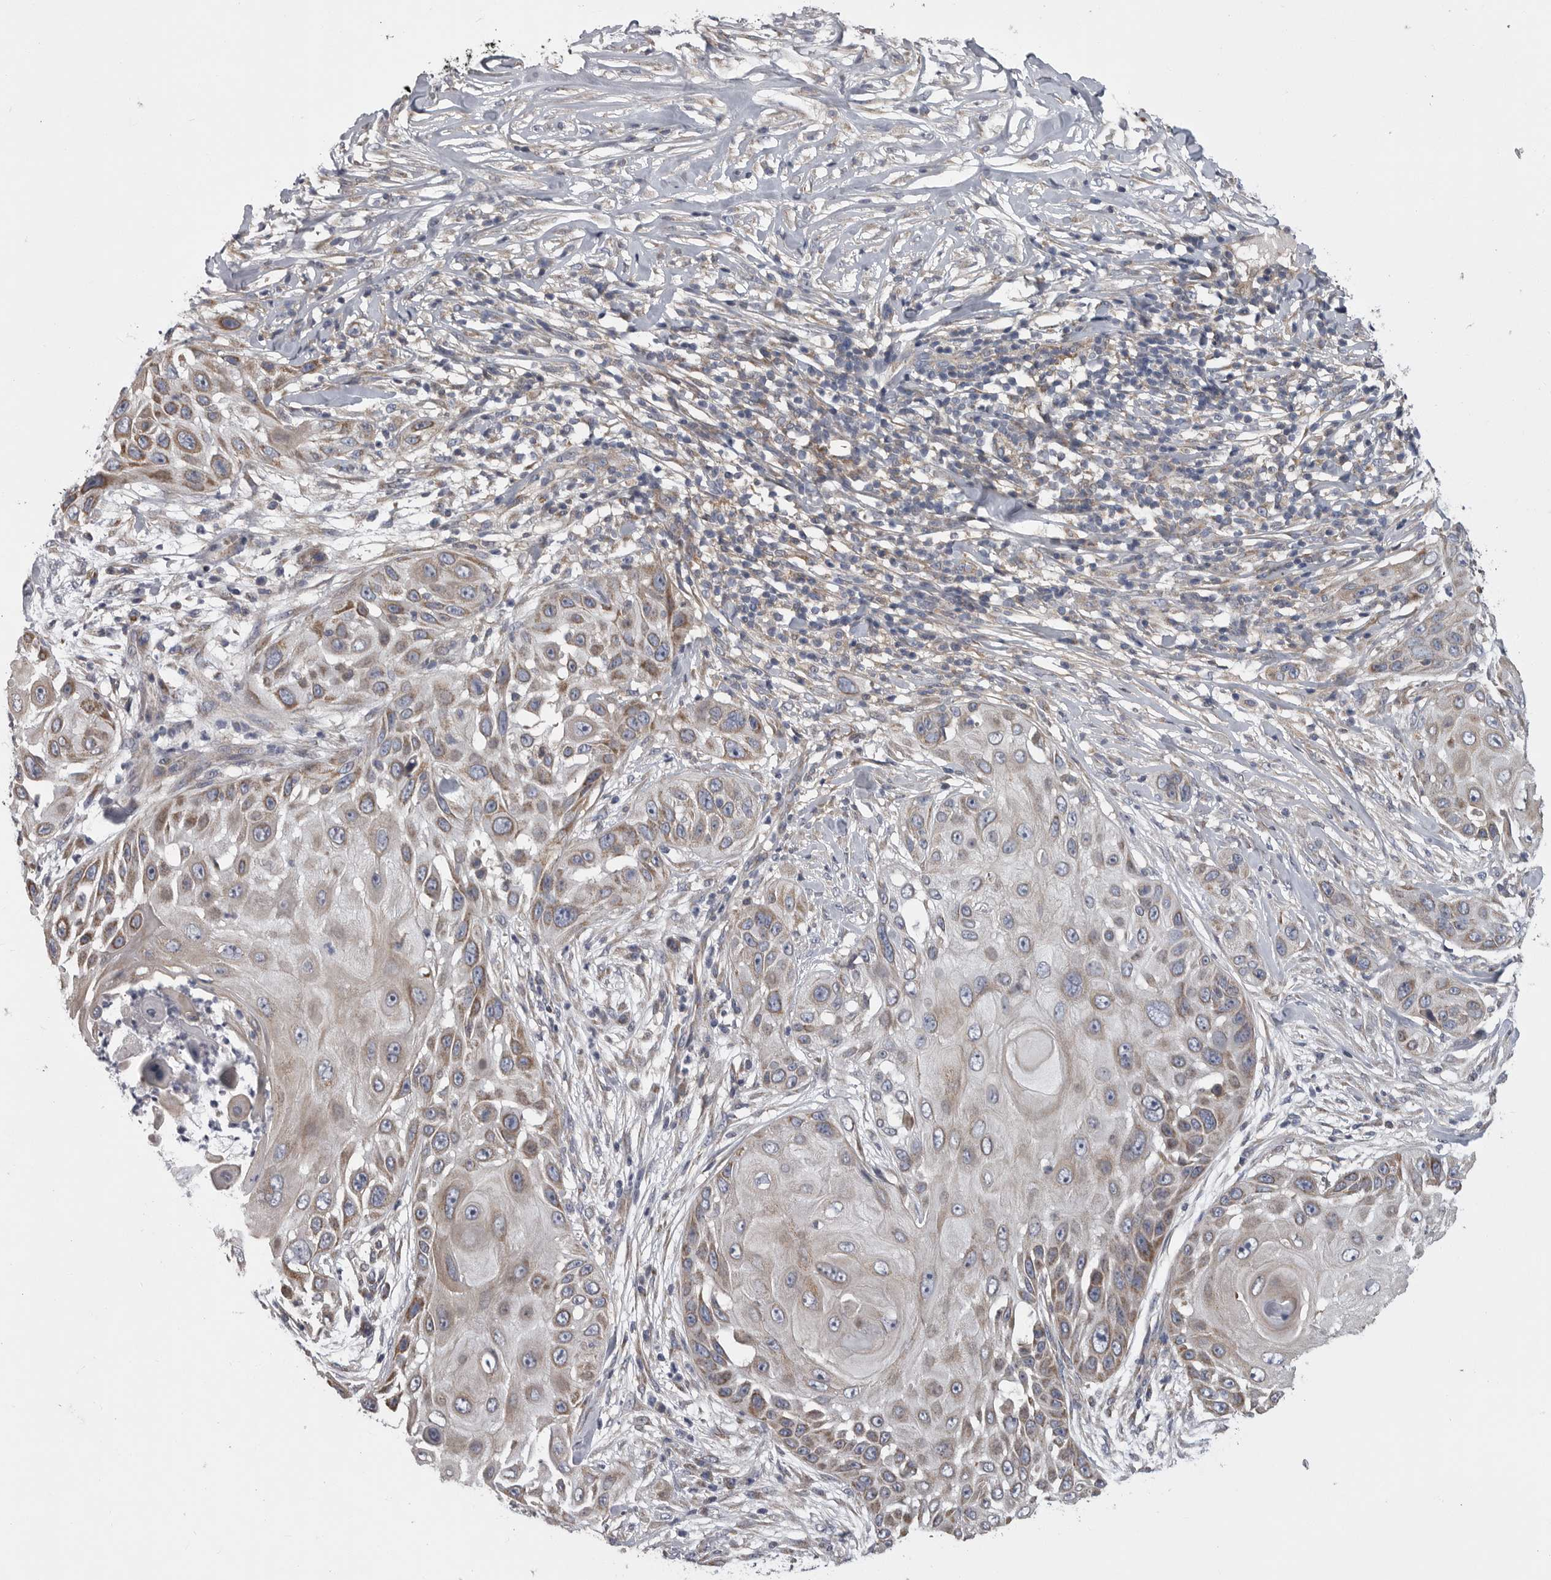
{"staining": {"intensity": "moderate", "quantity": "25%-75%", "location": "cytoplasmic/membranous"}, "tissue": "skin cancer", "cell_type": "Tumor cells", "image_type": "cancer", "snomed": [{"axis": "morphology", "description": "Squamous cell carcinoma, NOS"}, {"axis": "topography", "description": "Skin"}], "caption": "Human squamous cell carcinoma (skin) stained with a protein marker displays moderate staining in tumor cells.", "gene": "CRP", "patient": {"sex": "female", "age": 44}}